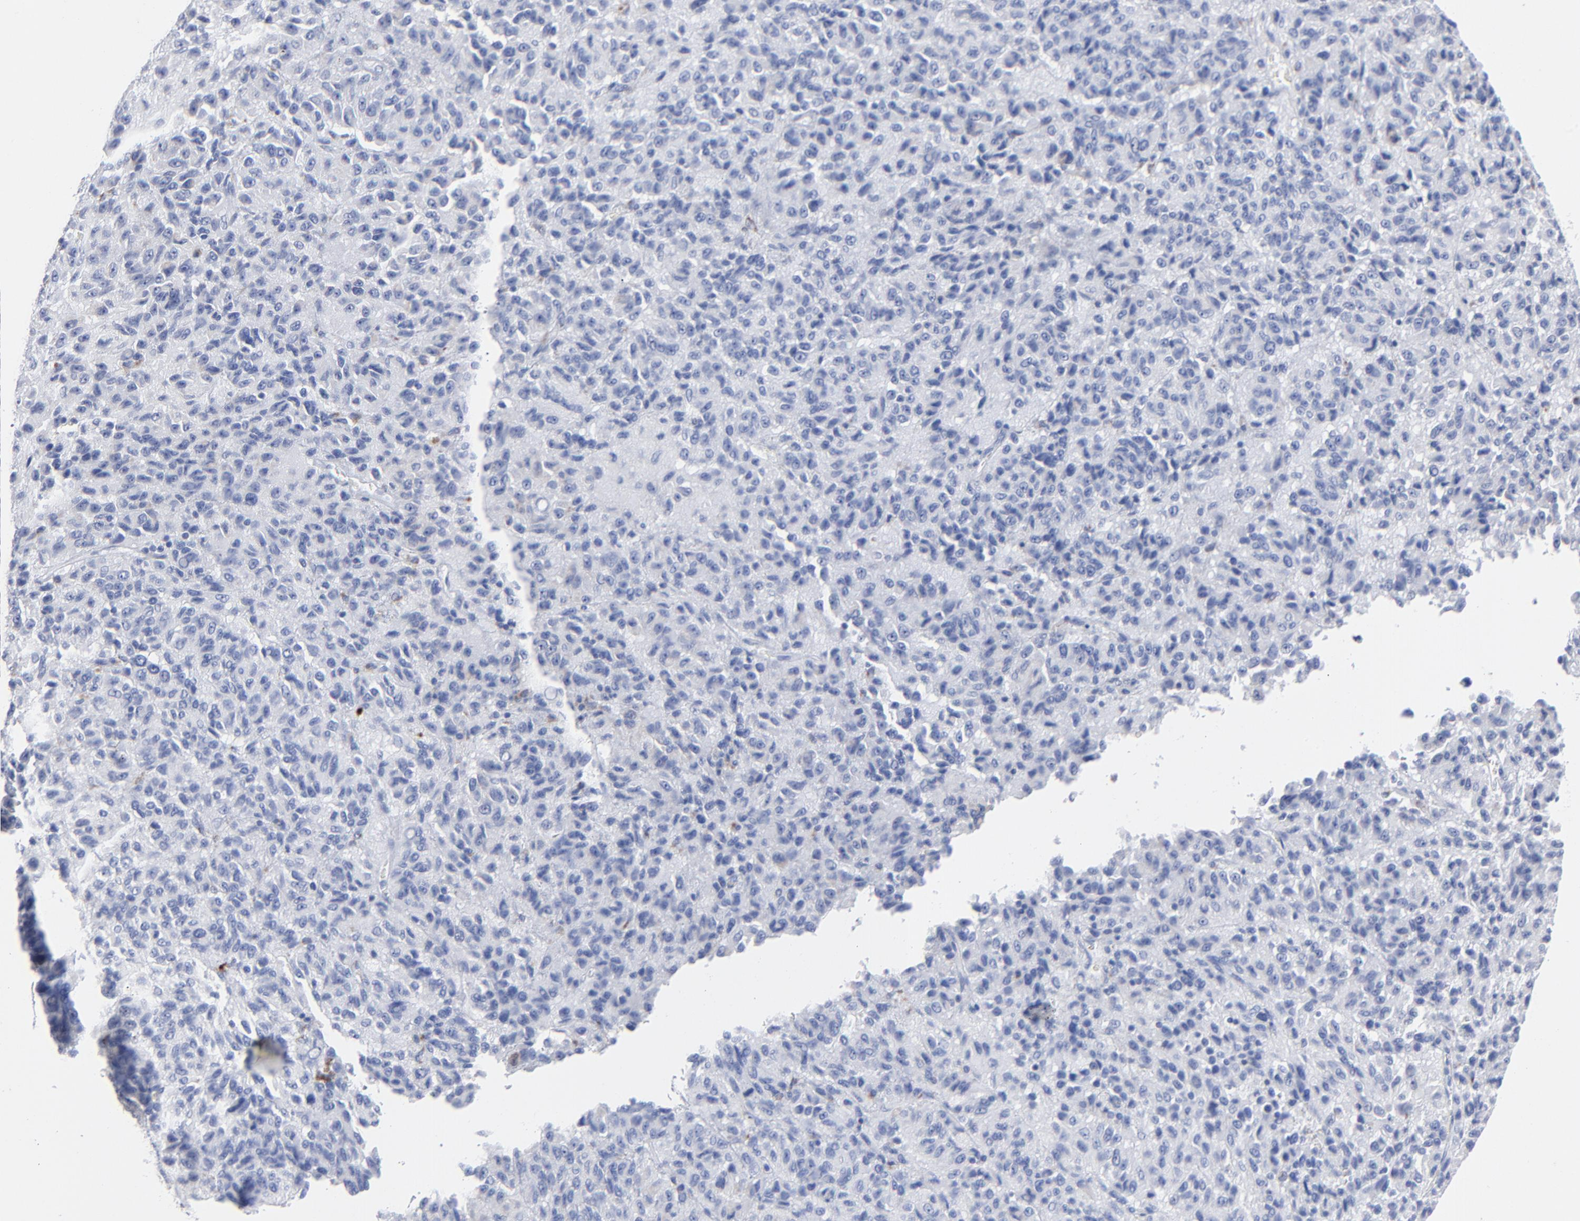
{"staining": {"intensity": "negative", "quantity": "none", "location": "none"}, "tissue": "melanoma", "cell_type": "Tumor cells", "image_type": "cancer", "snomed": [{"axis": "morphology", "description": "Malignant melanoma, Metastatic site"}, {"axis": "topography", "description": "Lung"}], "caption": "IHC of melanoma reveals no positivity in tumor cells.", "gene": "CHCHD10", "patient": {"sex": "male", "age": 64}}